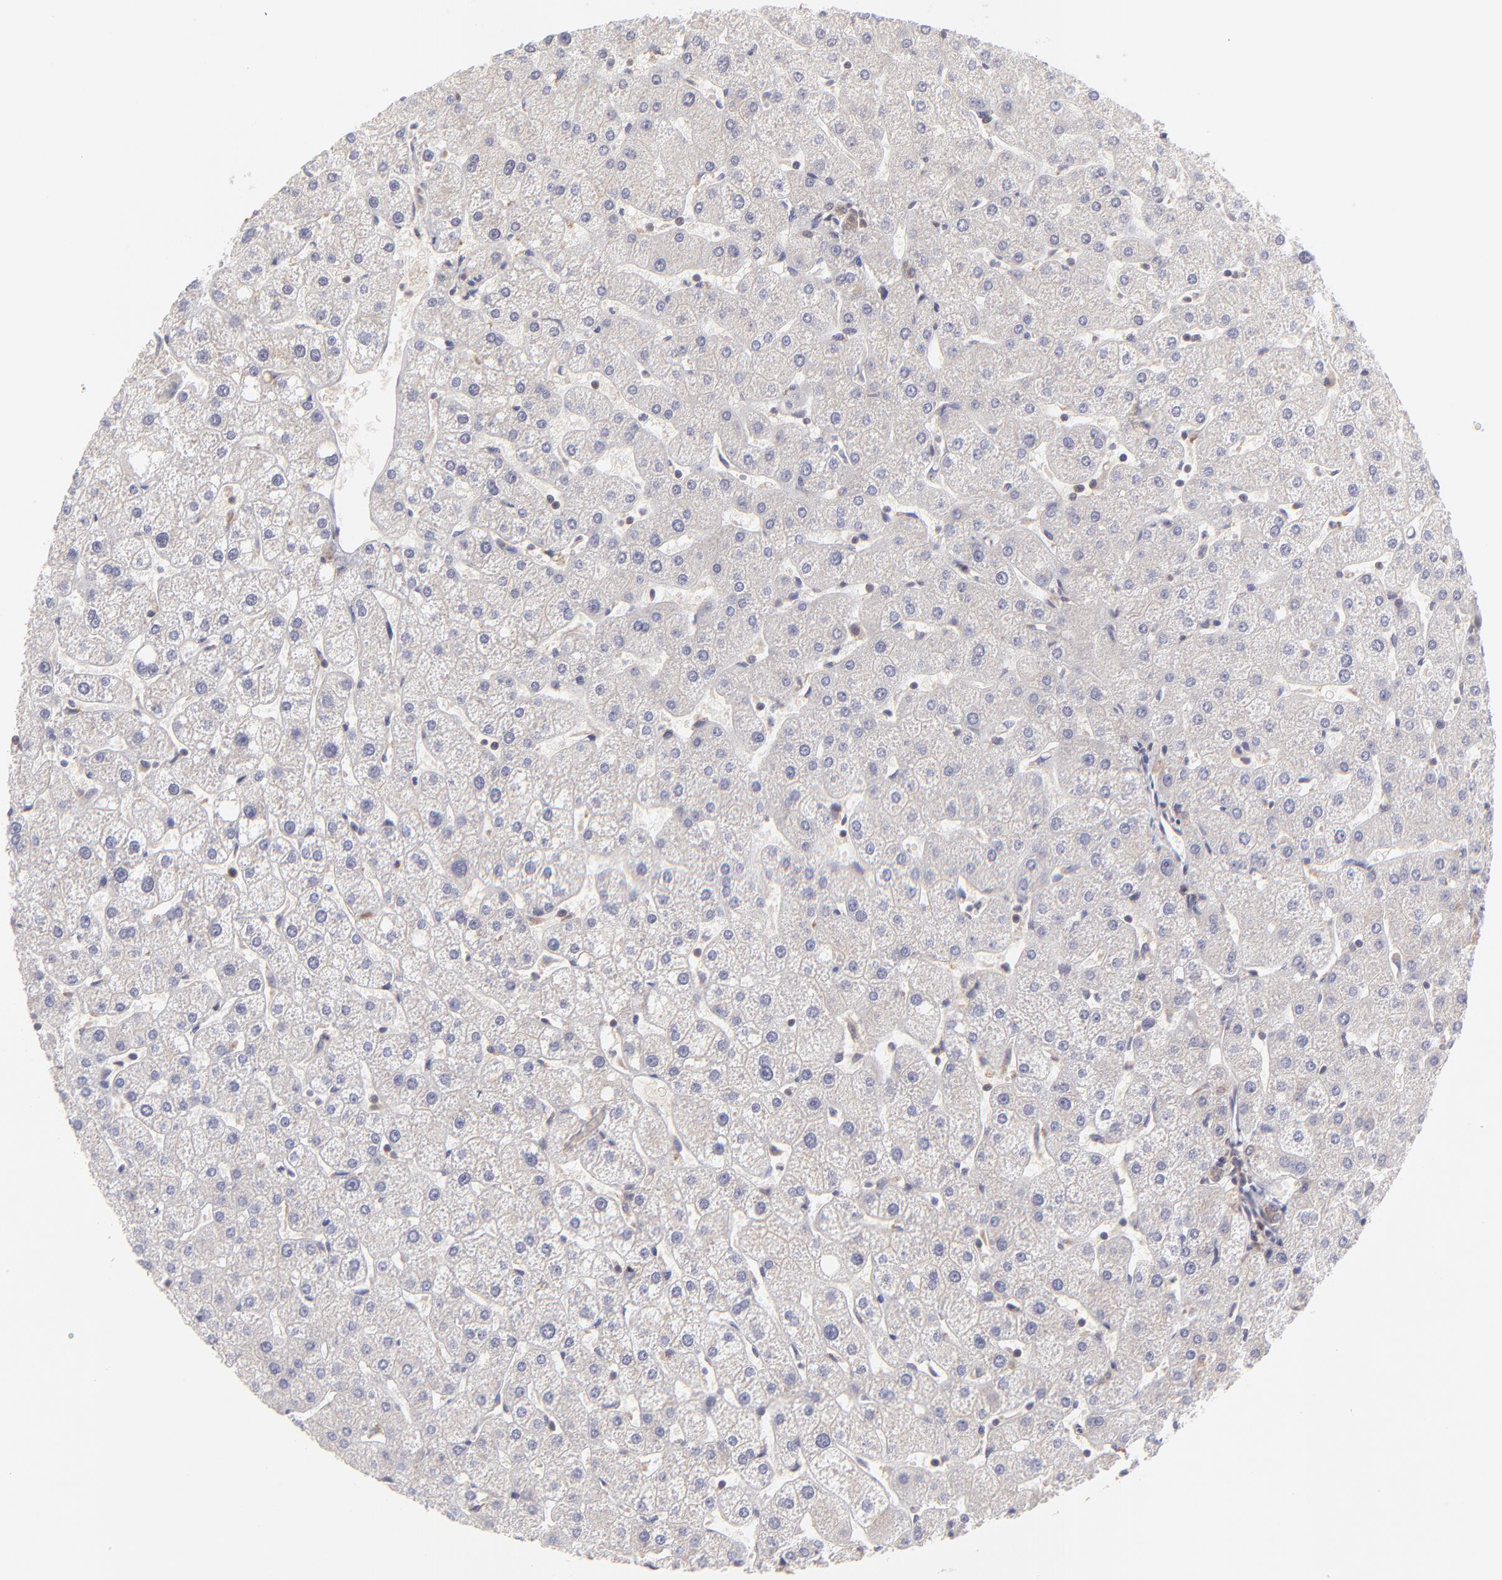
{"staining": {"intensity": "weak", "quantity": ">75%", "location": "cytoplasmic/membranous"}, "tissue": "liver", "cell_type": "Cholangiocytes", "image_type": "normal", "snomed": [{"axis": "morphology", "description": "Normal tissue, NOS"}, {"axis": "topography", "description": "Liver"}], "caption": "IHC of normal human liver exhibits low levels of weak cytoplasmic/membranous expression in approximately >75% of cholangiocytes.", "gene": "TNRC6B", "patient": {"sex": "male", "age": 67}}